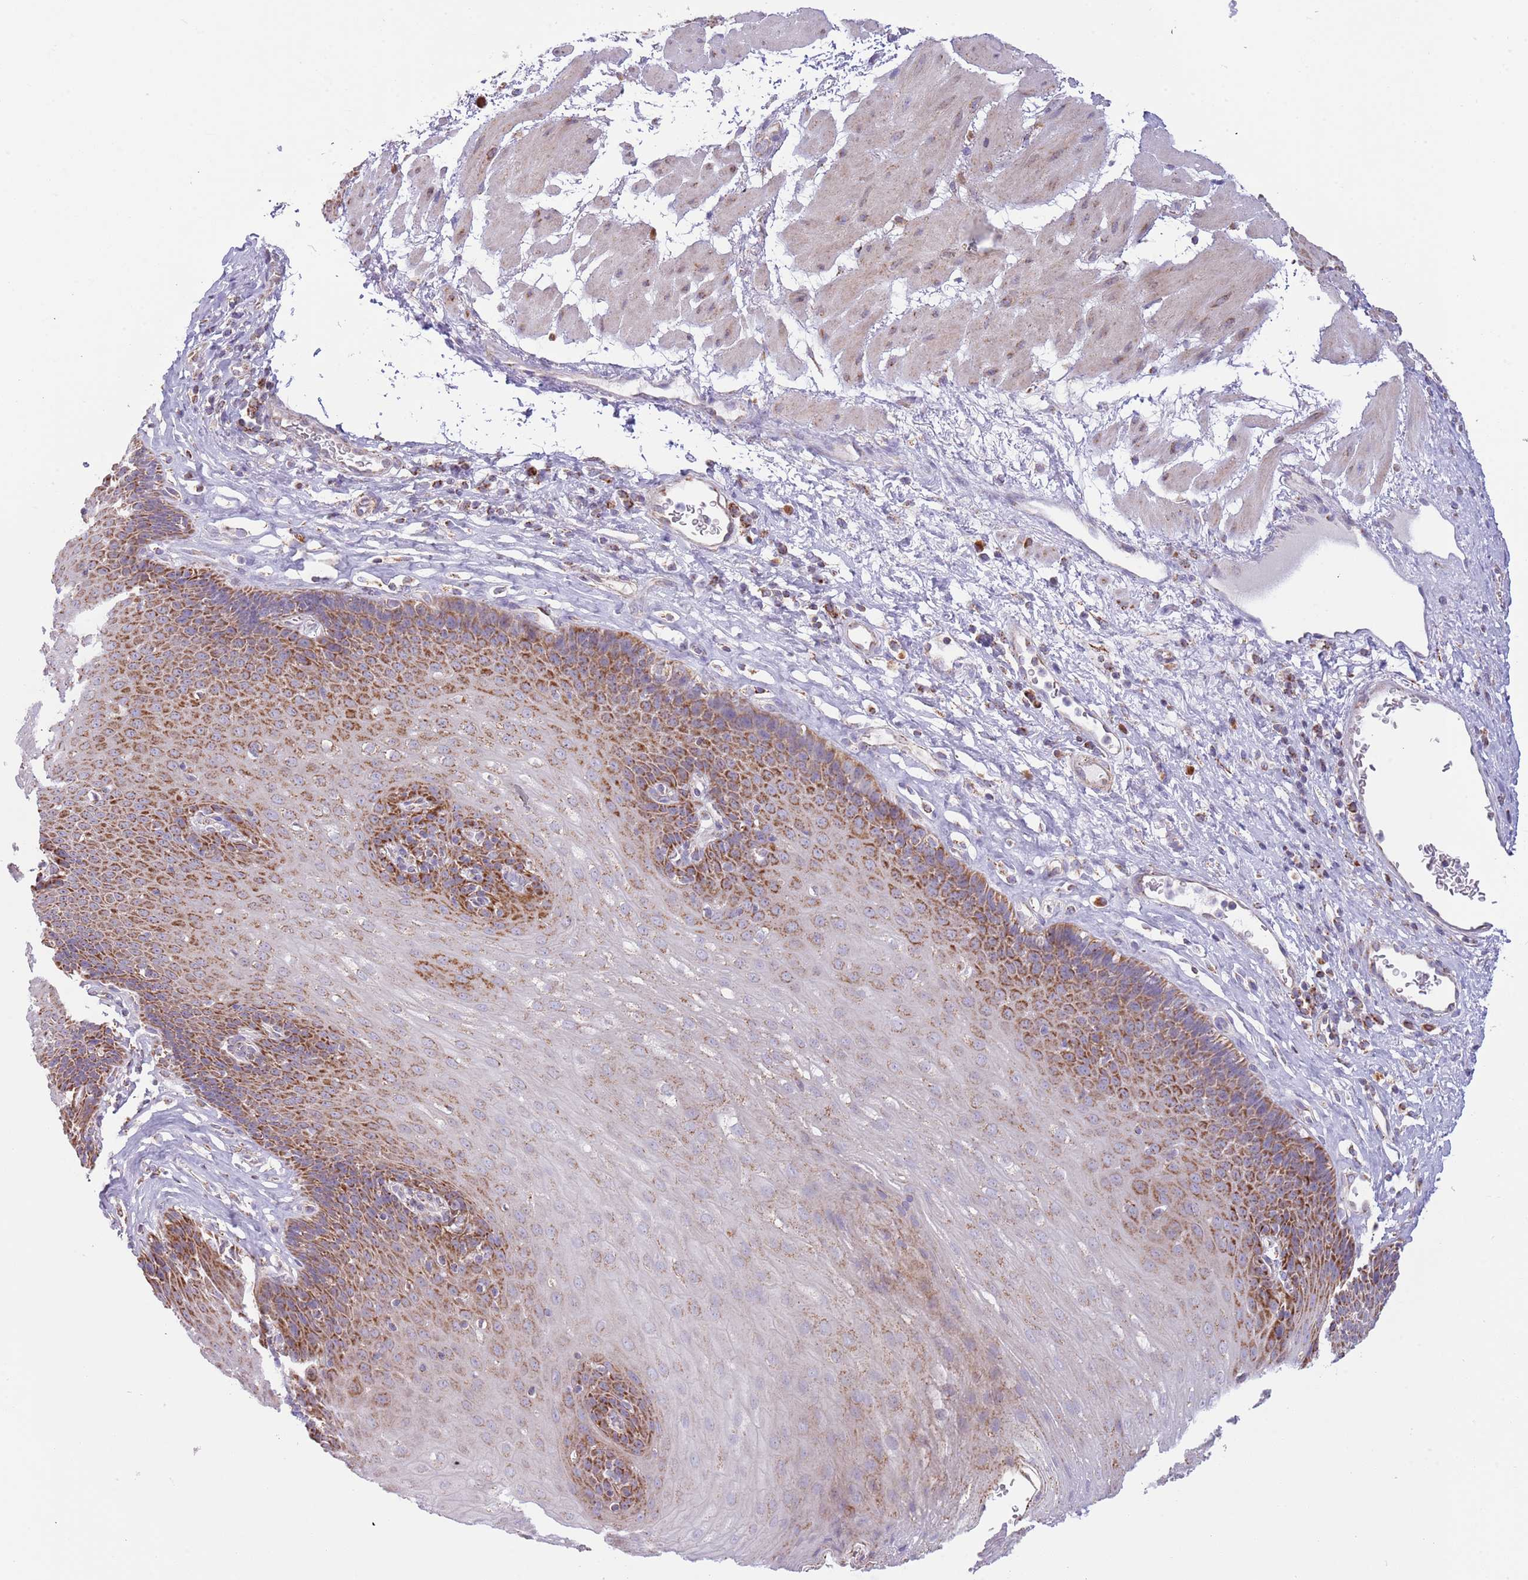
{"staining": {"intensity": "strong", "quantity": "25%-75%", "location": "cytoplasmic/membranous"}, "tissue": "esophagus", "cell_type": "Squamous epithelial cells", "image_type": "normal", "snomed": [{"axis": "morphology", "description": "Normal tissue, NOS"}, {"axis": "topography", "description": "Esophagus"}], "caption": "Protein staining by IHC exhibits strong cytoplasmic/membranous expression in approximately 25%-75% of squamous epithelial cells in unremarkable esophagus.", "gene": "LHX6", "patient": {"sex": "female", "age": 66}}